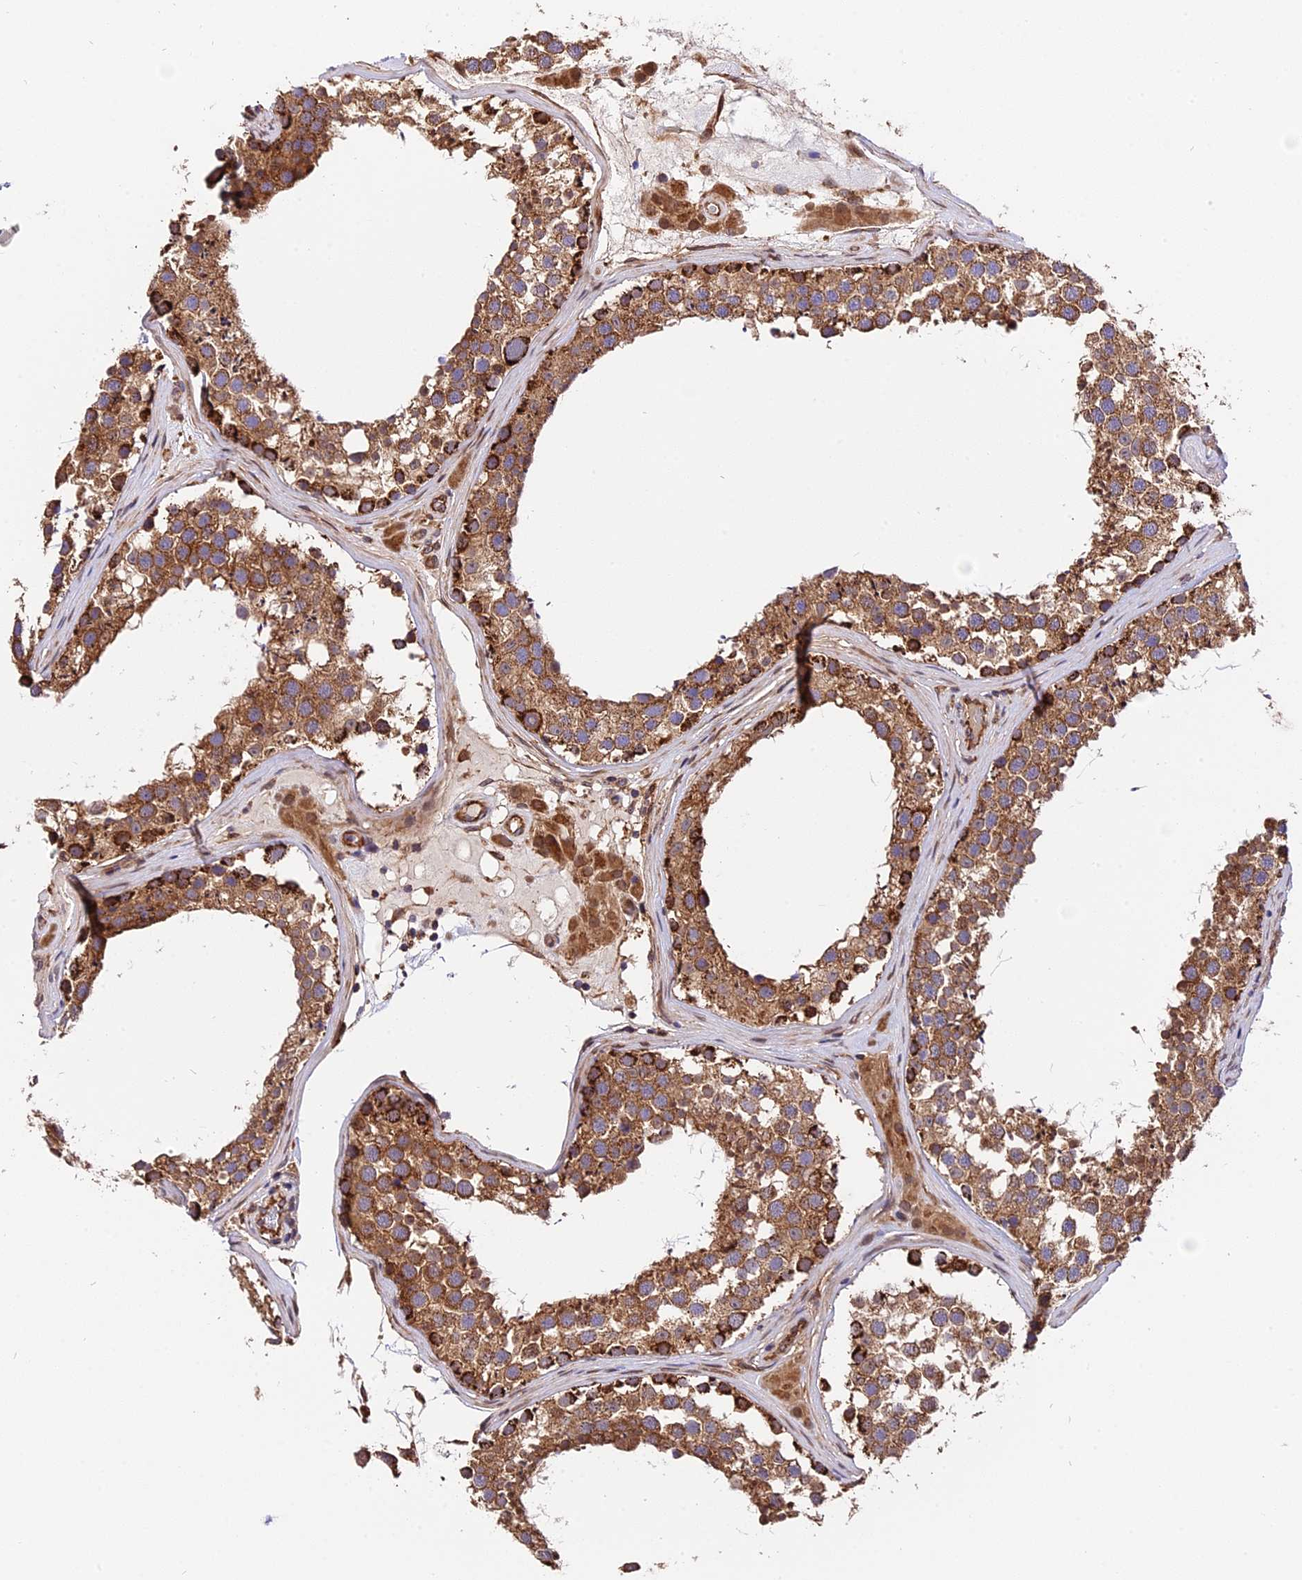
{"staining": {"intensity": "strong", "quantity": ">75%", "location": "cytoplasmic/membranous"}, "tissue": "testis", "cell_type": "Cells in seminiferous ducts", "image_type": "normal", "snomed": [{"axis": "morphology", "description": "Normal tissue, NOS"}, {"axis": "topography", "description": "Testis"}], "caption": "Protein staining displays strong cytoplasmic/membranous expression in approximately >75% of cells in seminiferous ducts in normal testis.", "gene": "HERPUD1", "patient": {"sex": "male", "age": 46}}